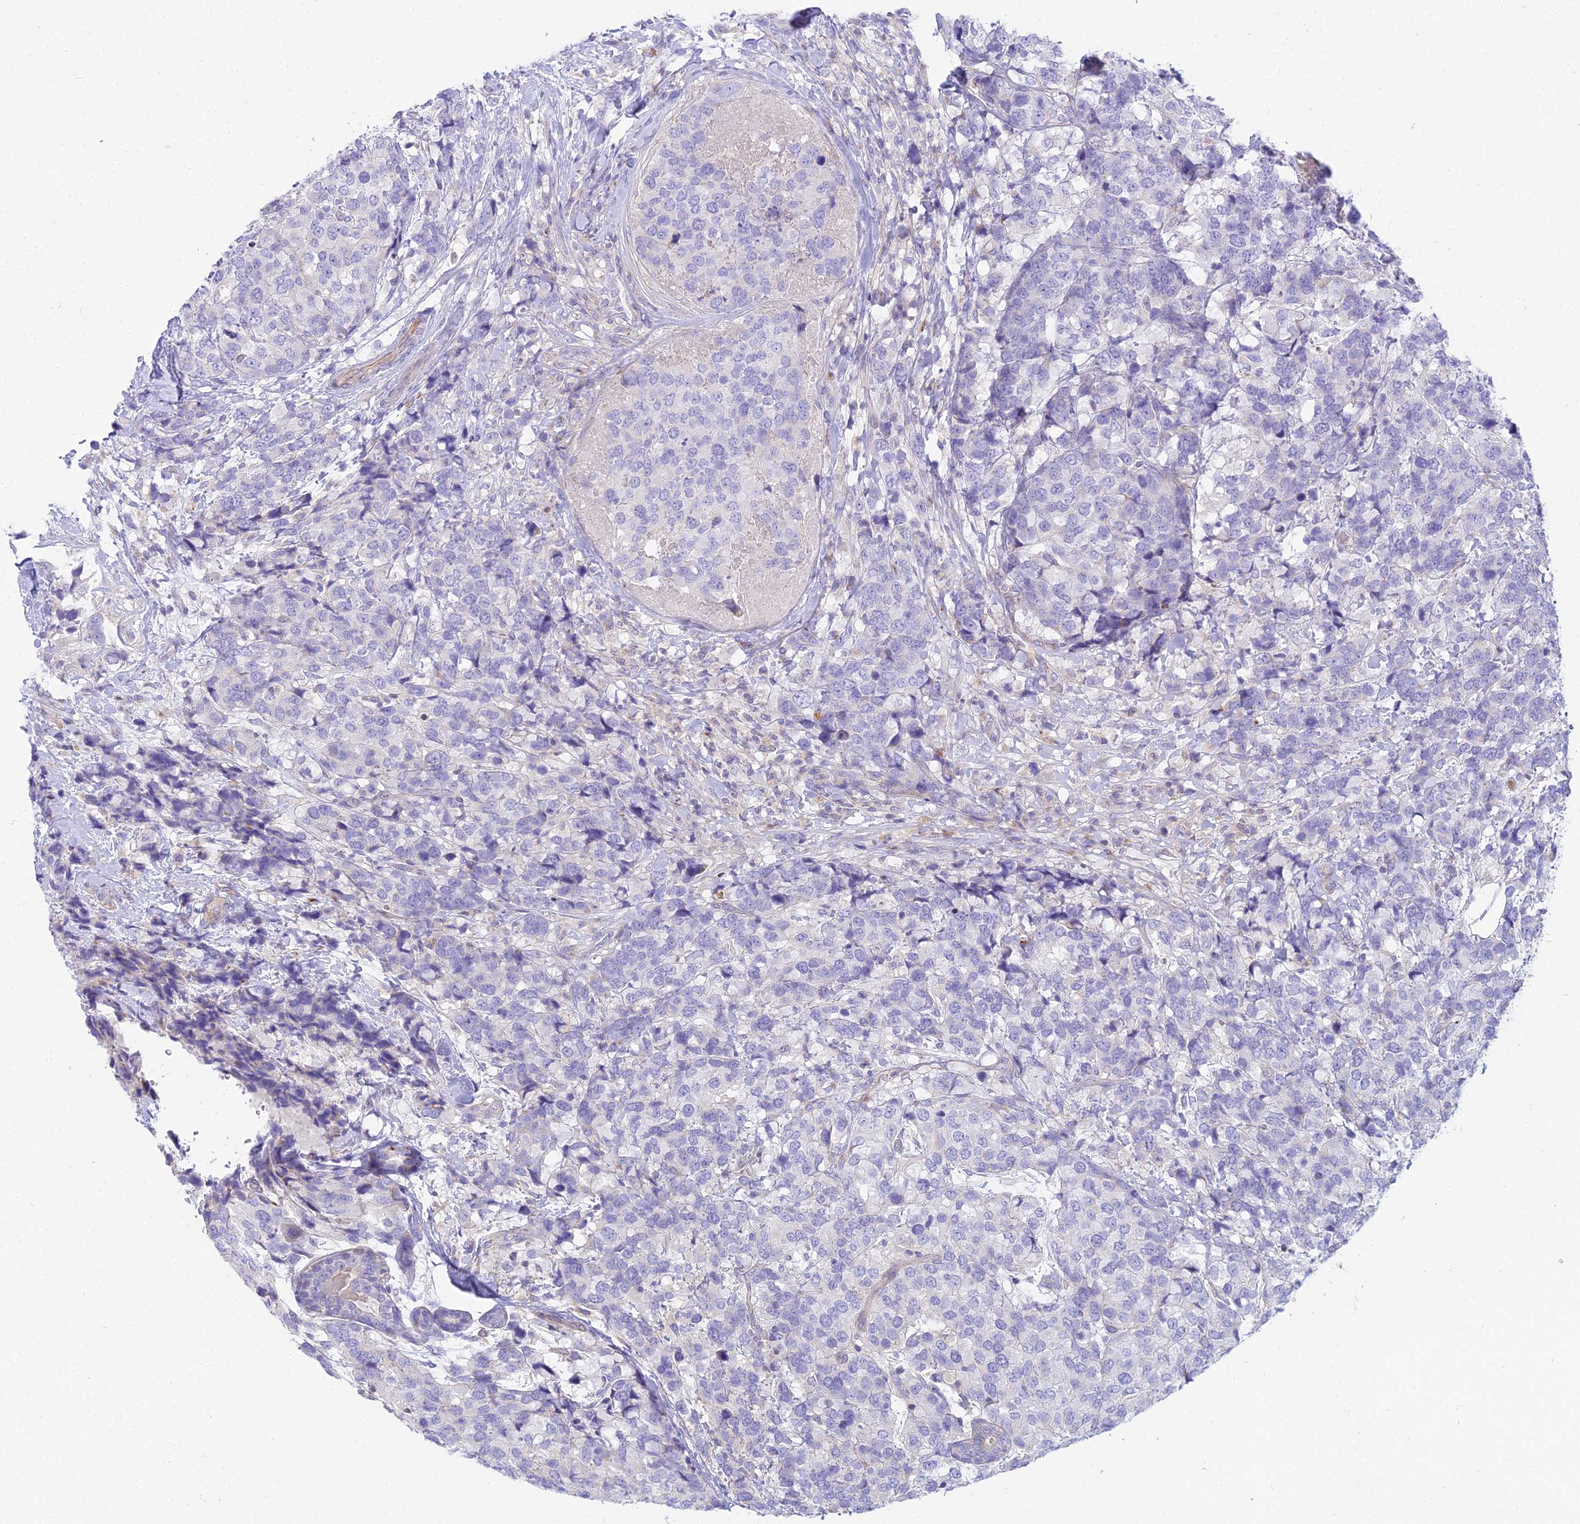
{"staining": {"intensity": "negative", "quantity": "none", "location": "none"}, "tissue": "breast cancer", "cell_type": "Tumor cells", "image_type": "cancer", "snomed": [{"axis": "morphology", "description": "Lobular carcinoma"}, {"axis": "topography", "description": "Breast"}], "caption": "A photomicrograph of breast cancer (lobular carcinoma) stained for a protein displays no brown staining in tumor cells. Brightfield microscopy of immunohistochemistry (IHC) stained with DAB (brown) and hematoxylin (blue), captured at high magnification.", "gene": "SMIM24", "patient": {"sex": "female", "age": 59}}